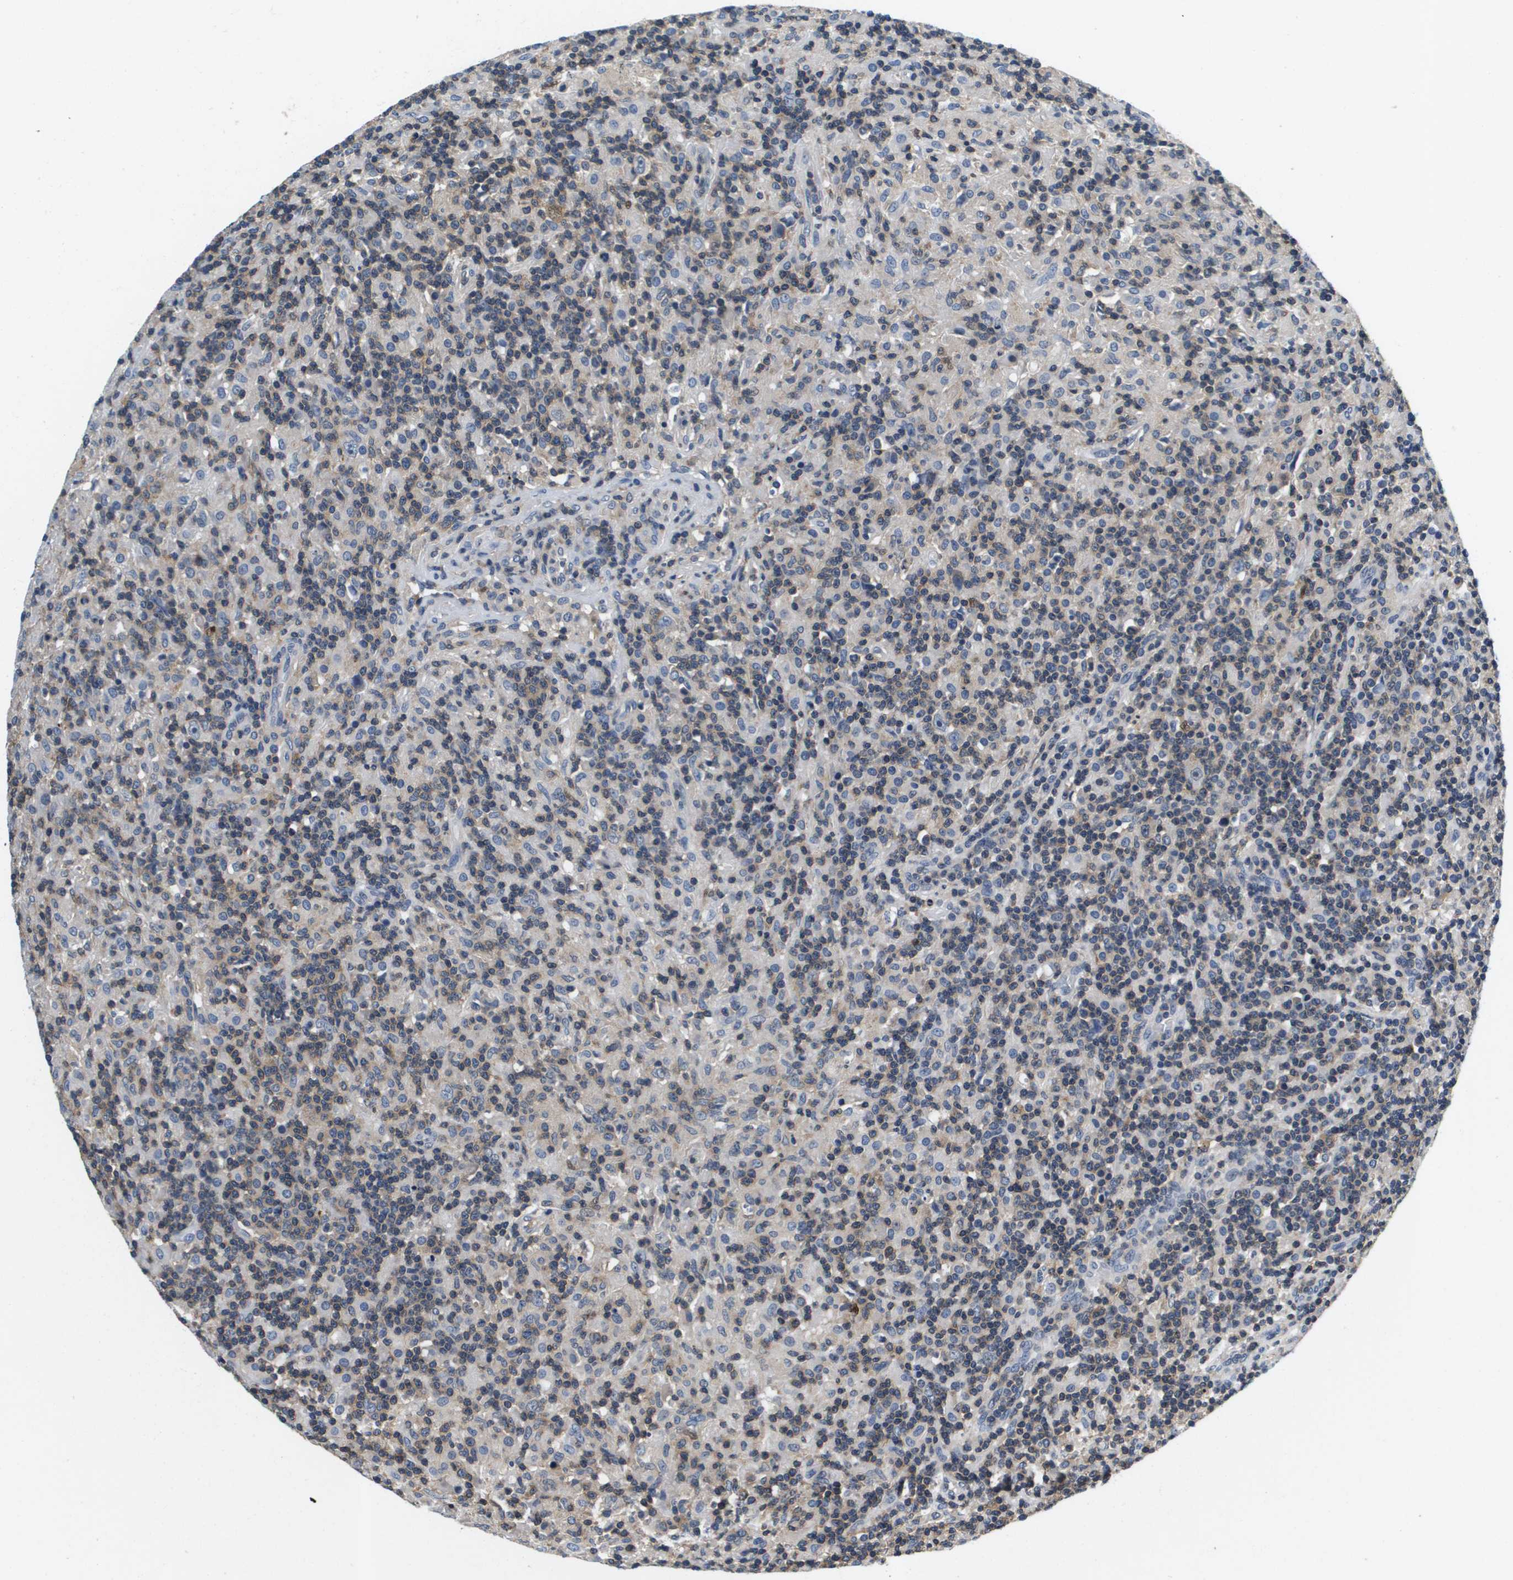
{"staining": {"intensity": "negative", "quantity": "none", "location": "none"}, "tissue": "lymphoma", "cell_type": "Tumor cells", "image_type": "cancer", "snomed": [{"axis": "morphology", "description": "Hodgkin's disease, NOS"}, {"axis": "topography", "description": "Lymph node"}], "caption": "This is a photomicrograph of IHC staining of lymphoma, which shows no expression in tumor cells. The staining was performed using DAB to visualize the protein expression in brown, while the nuclei were stained in blue with hematoxylin (Magnification: 20x).", "gene": "KCNQ5", "patient": {"sex": "male", "age": 70}}